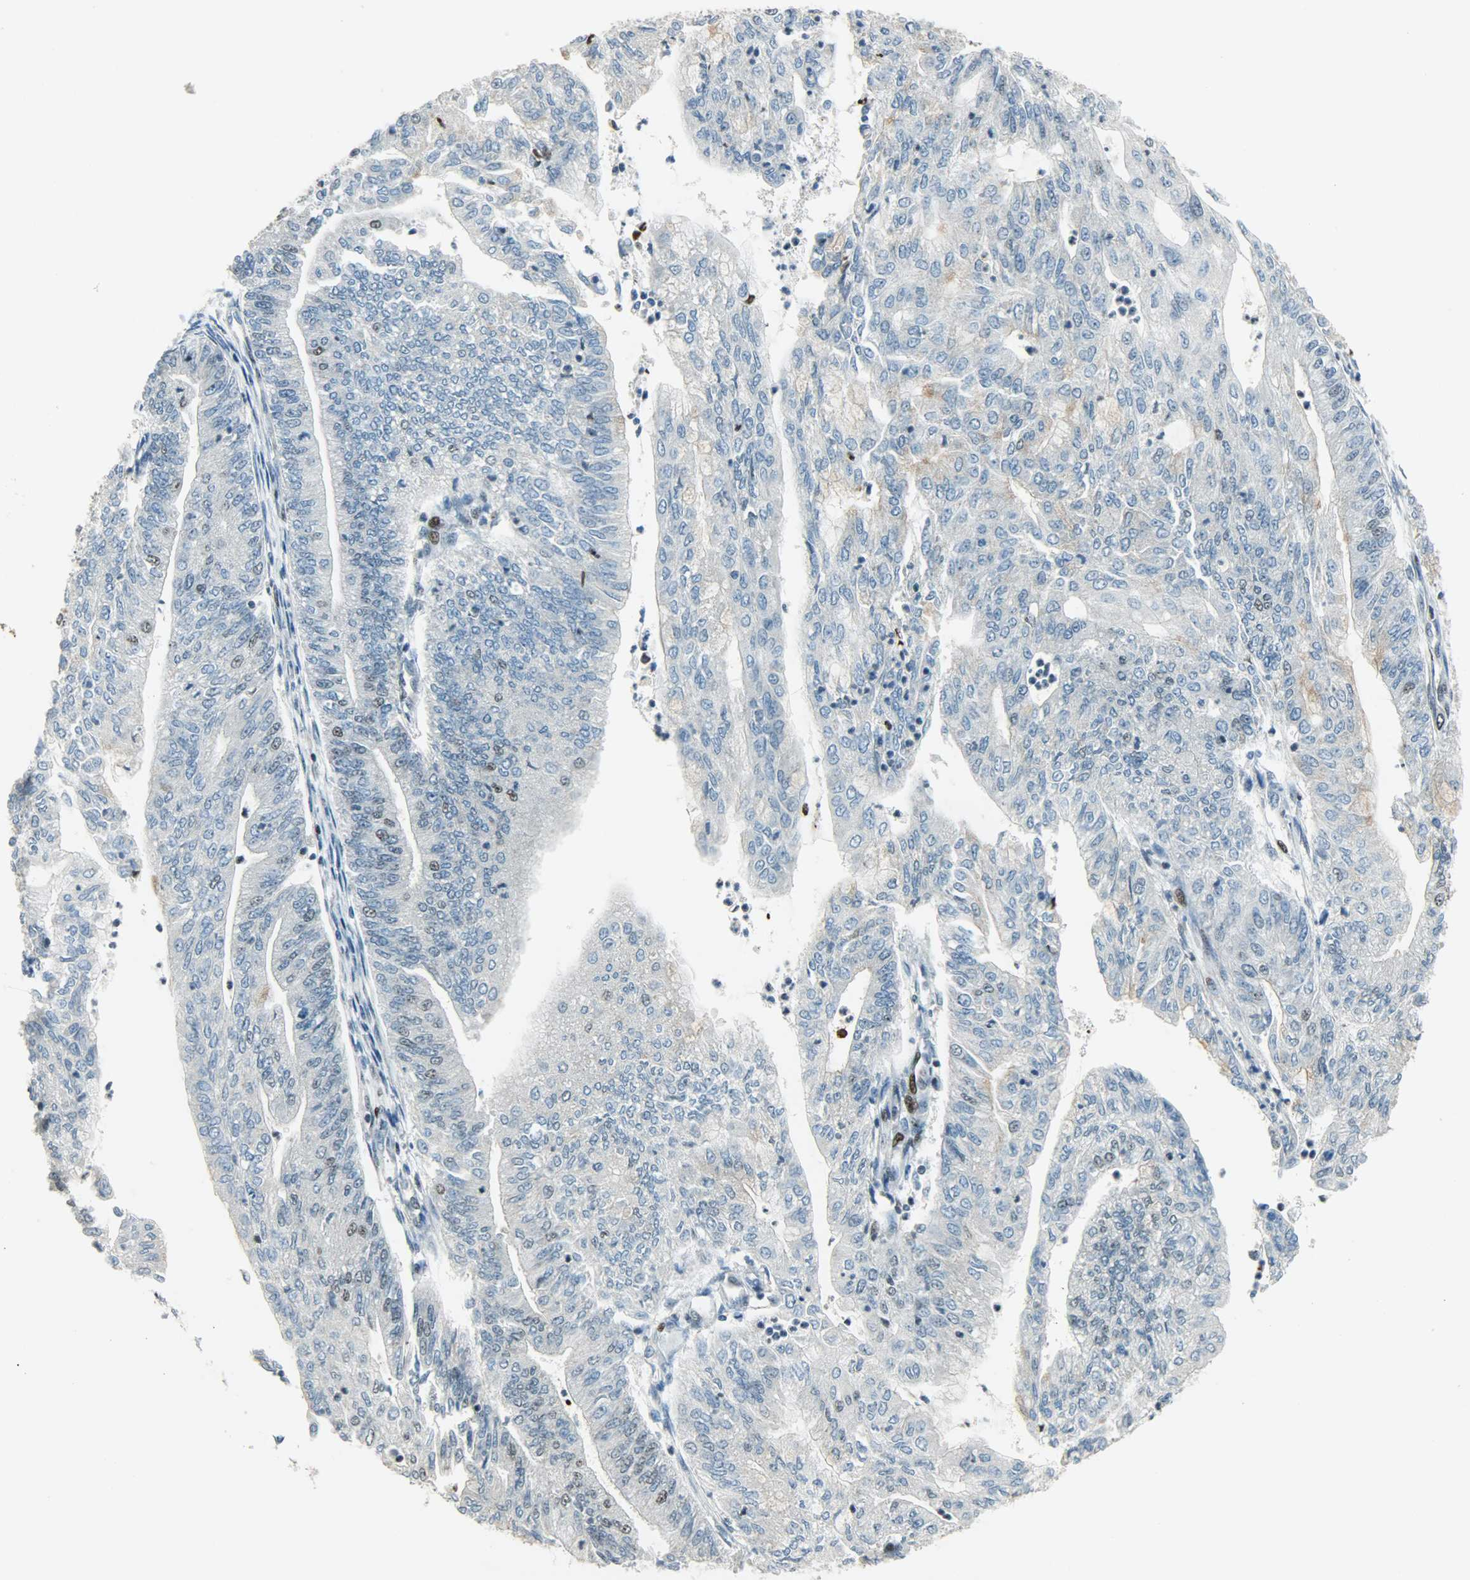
{"staining": {"intensity": "weak", "quantity": "<25%", "location": "nuclear"}, "tissue": "endometrial cancer", "cell_type": "Tumor cells", "image_type": "cancer", "snomed": [{"axis": "morphology", "description": "Adenocarcinoma, NOS"}, {"axis": "topography", "description": "Endometrium"}], "caption": "Tumor cells are negative for brown protein staining in endometrial cancer.", "gene": "IL15", "patient": {"sex": "female", "age": 59}}